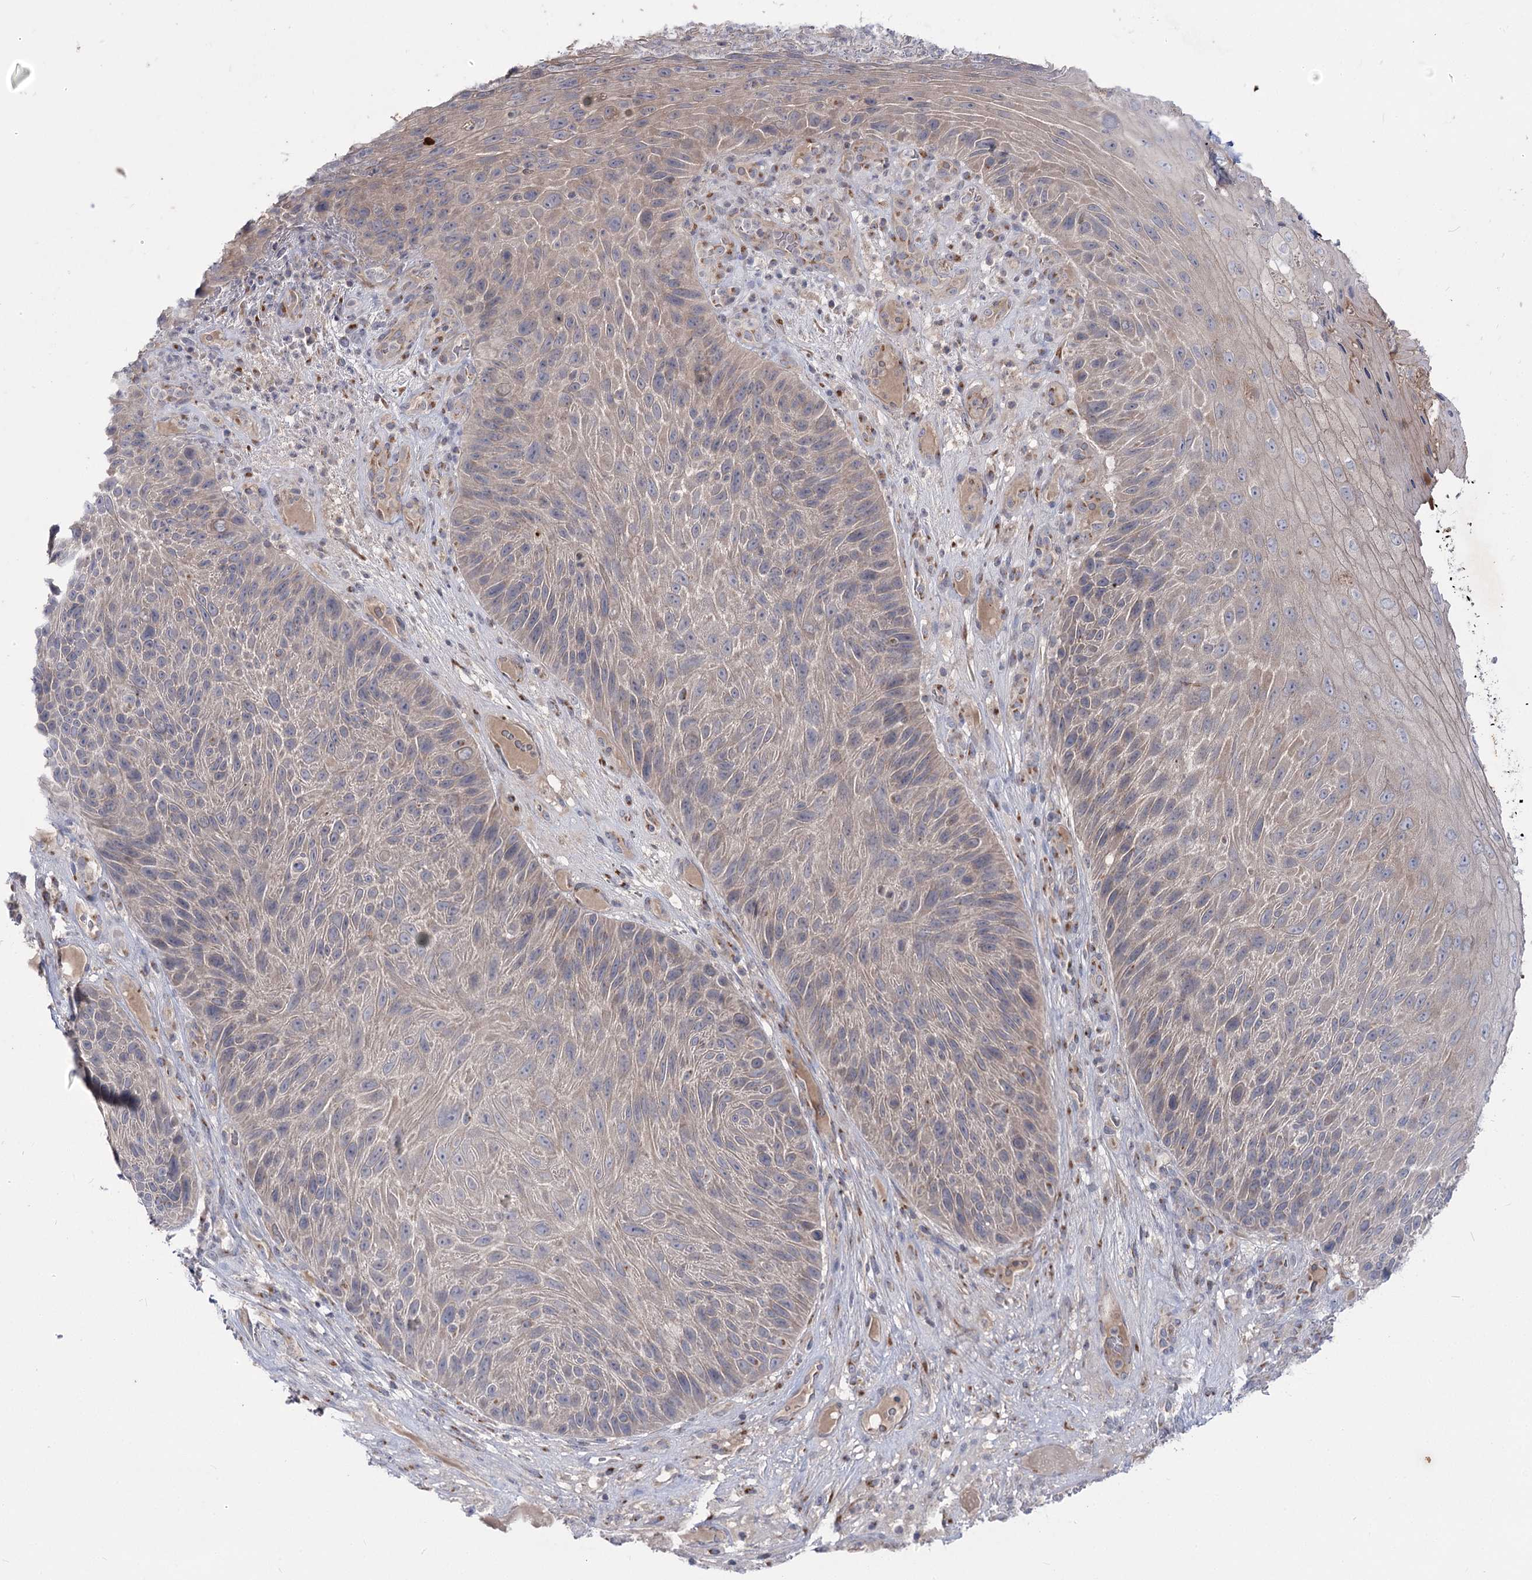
{"staining": {"intensity": "negative", "quantity": "none", "location": "none"}, "tissue": "skin cancer", "cell_type": "Tumor cells", "image_type": "cancer", "snomed": [{"axis": "morphology", "description": "Squamous cell carcinoma, NOS"}, {"axis": "topography", "description": "Skin"}], "caption": "Protein analysis of skin cancer shows no significant staining in tumor cells.", "gene": "GBF1", "patient": {"sex": "female", "age": 88}}